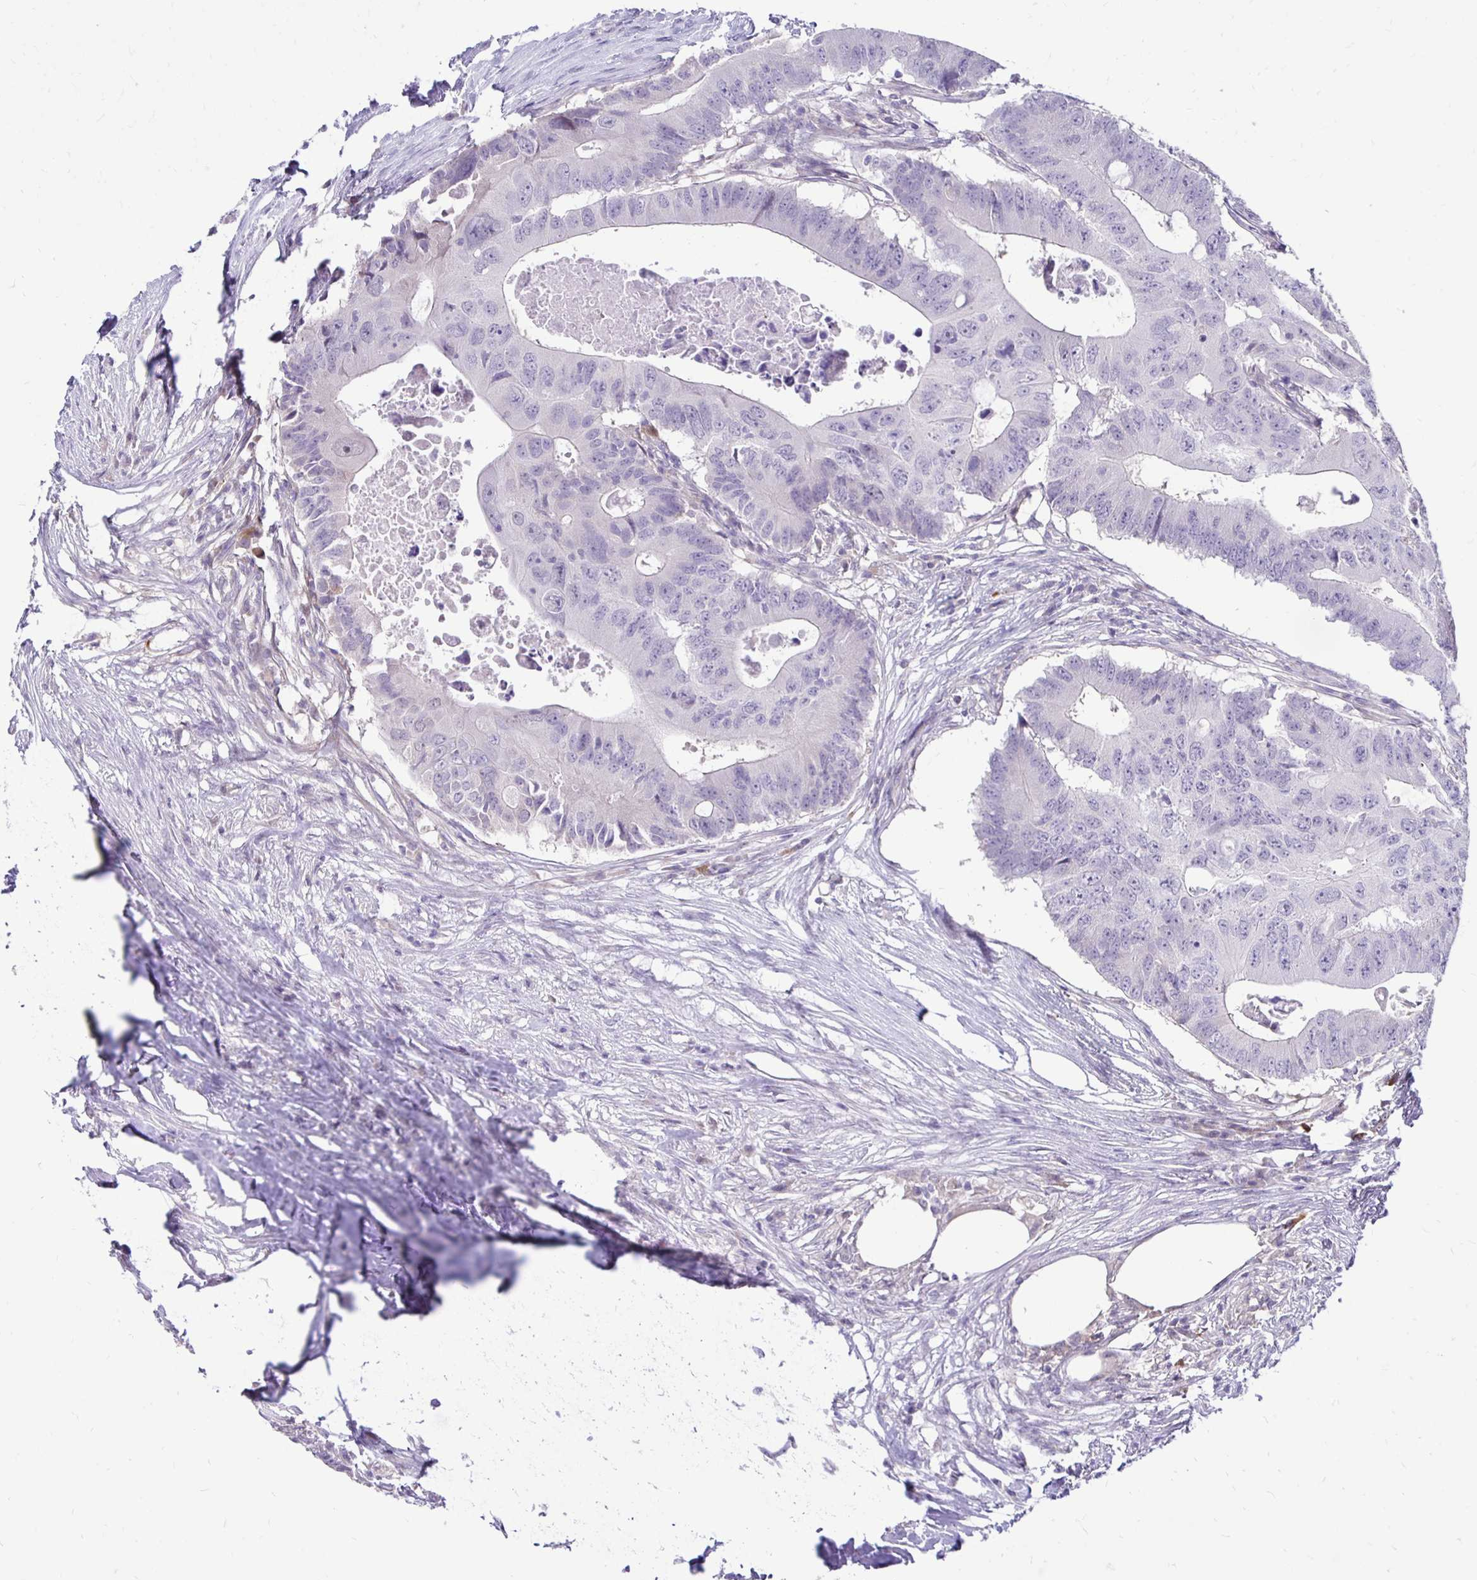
{"staining": {"intensity": "negative", "quantity": "none", "location": "none"}, "tissue": "colorectal cancer", "cell_type": "Tumor cells", "image_type": "cancer", "snomed": [{"axis": "morphology", "description": "Adenocarcinoma, NOS"}, {"axis": "topography", "description": "Colon"}], "caption": "IHC micrograph of neoplastic tissue: colorectal adenocarcinoma stained with DAB exhibits no significant protein positivity in tumor cells.", "gene": "GAS2", "patient": {"sex": "male", "age": 71}}